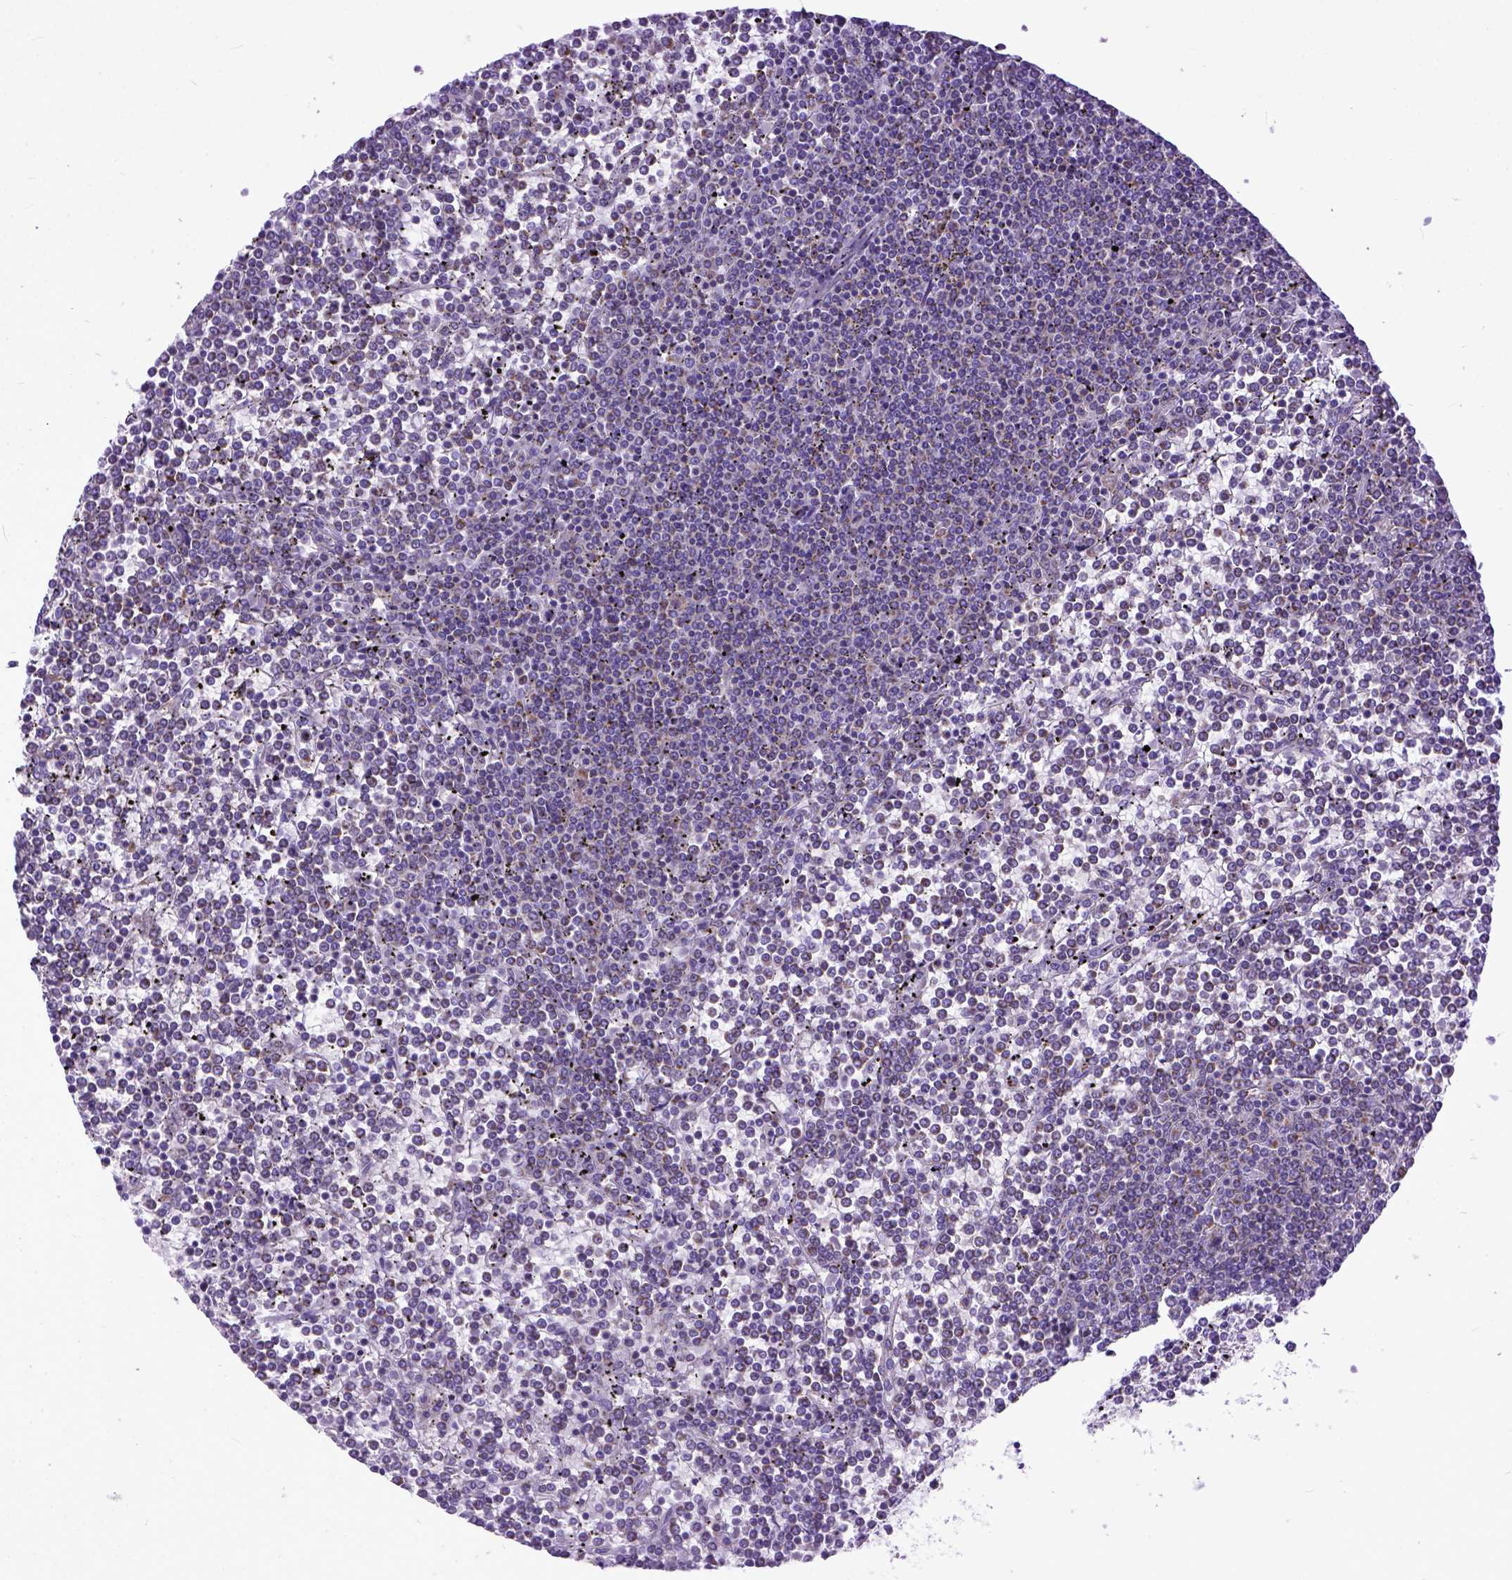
{"staining": {"intensity": "negative", "quantity": "none", "location": "none"}, "tissue": "lymphoma", "cell_type": "Tumor cells", "image_type": "cancer", "snomed": [{"axis": "morphology", "description": "Malignant lymphoma, non-Hodgkin's type, Low grade"}, {"axis": "topography", "description": "Spleen"}], "caption": "A high-resolution image shows immunohistochemistry (IHC) staining of malignant lymphoma, non-Hodgkin's type (low-grade), which exhibits no significant staining in tumor cells. Brightfield microscopy of immunohistochemistry (IHC) stained with DAB (3,3'-diaminobenzidine) (brown) and hematoxylin (blue), captured at high magnification.", "gene": "PLK5", "patient": {"sex": "female", "age": 19}}